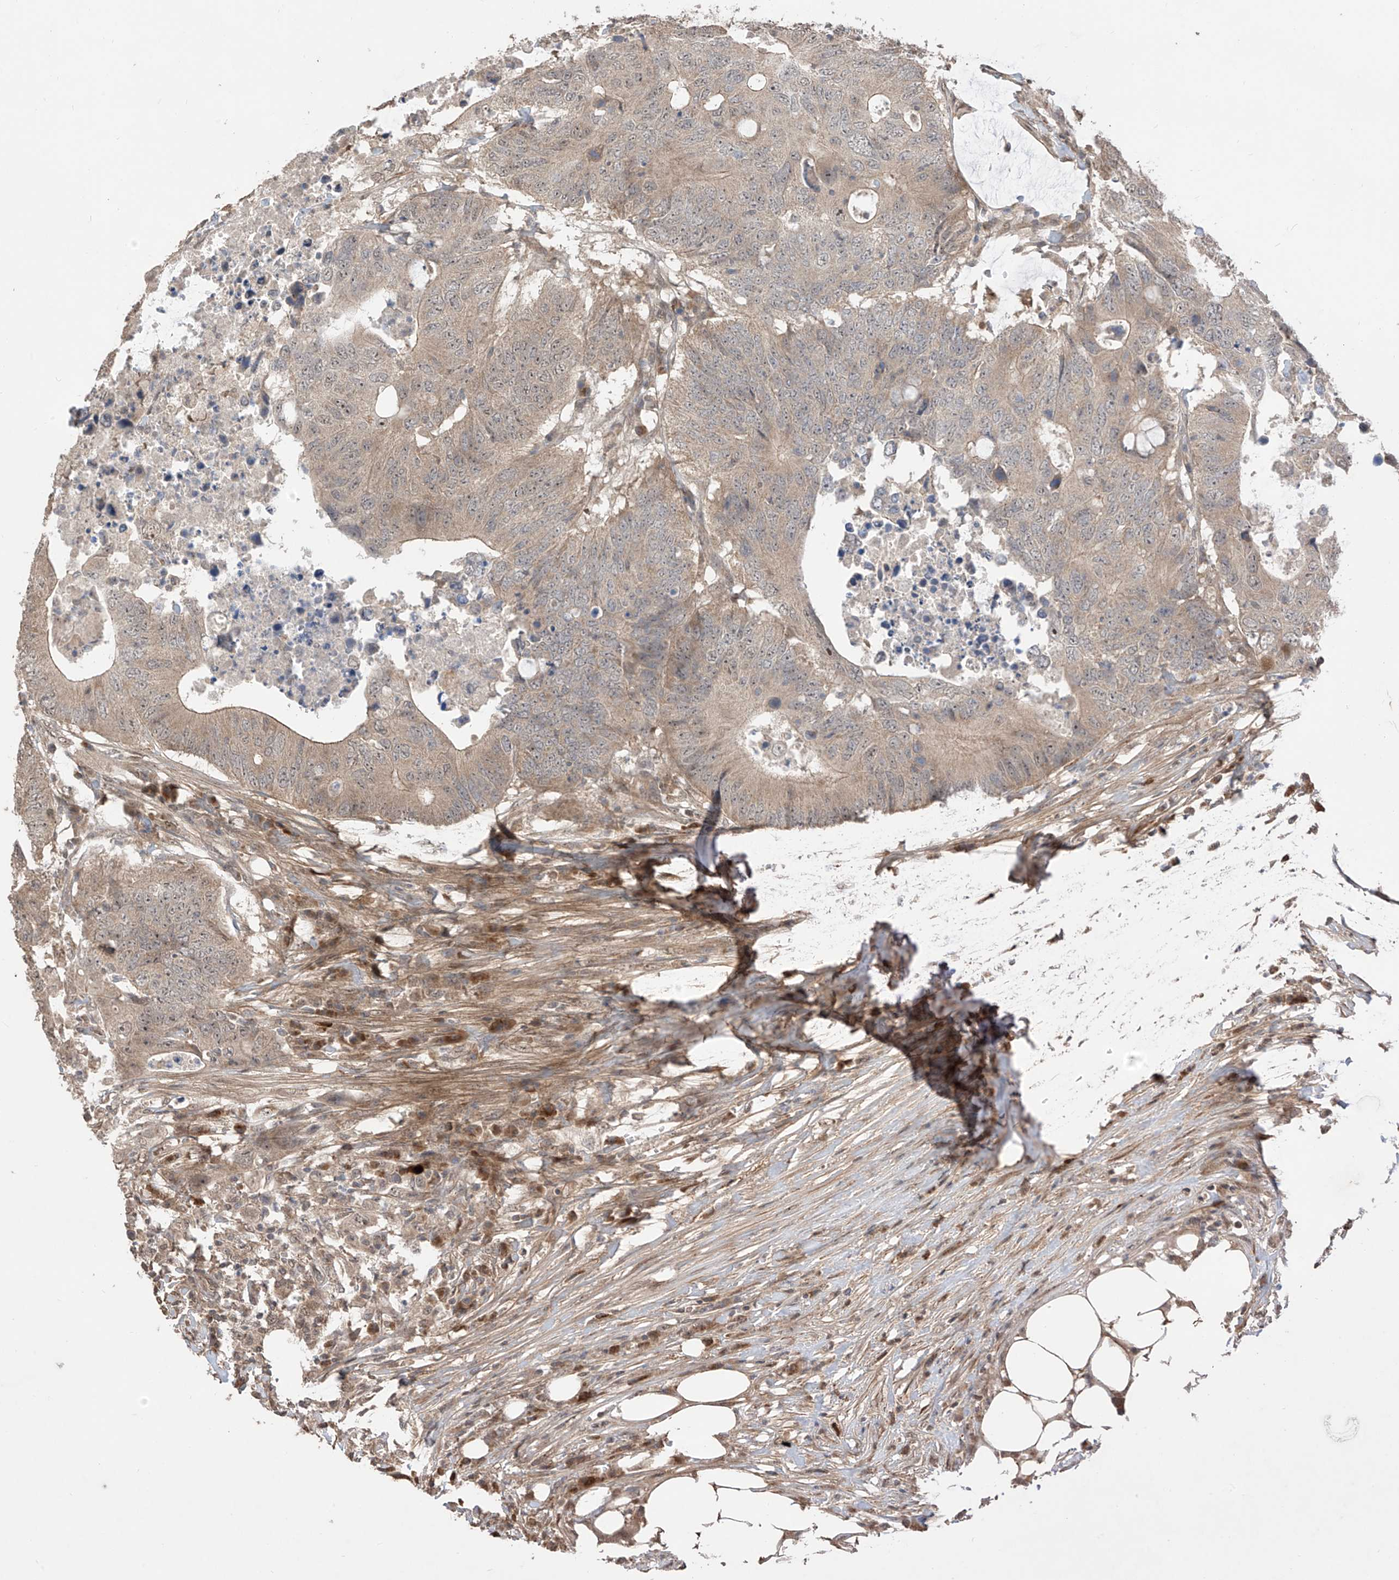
{"staining": {"intensity": "weak", "quantity": "25%-75%", "location": "cytoplasmic/membranous,nuclear"}, "tissue": "colorectal cancer", "cell_type": "Tumor cells", "image_type": "cancer", "snomed": [{"axis": "morphology", "description": "Adenocarcinoma, NOS"}, {"axis": "topography", "description": "Colon"}], "caption": "Protein expression analysis of adenocarcinoma (colorectal) exhibits weak cytoplasmic/membranous and nuclear expression in about 25%-75% of tumor cells.", "gene": "LATS1", "patient": {"sex": "male", "age": 71}}